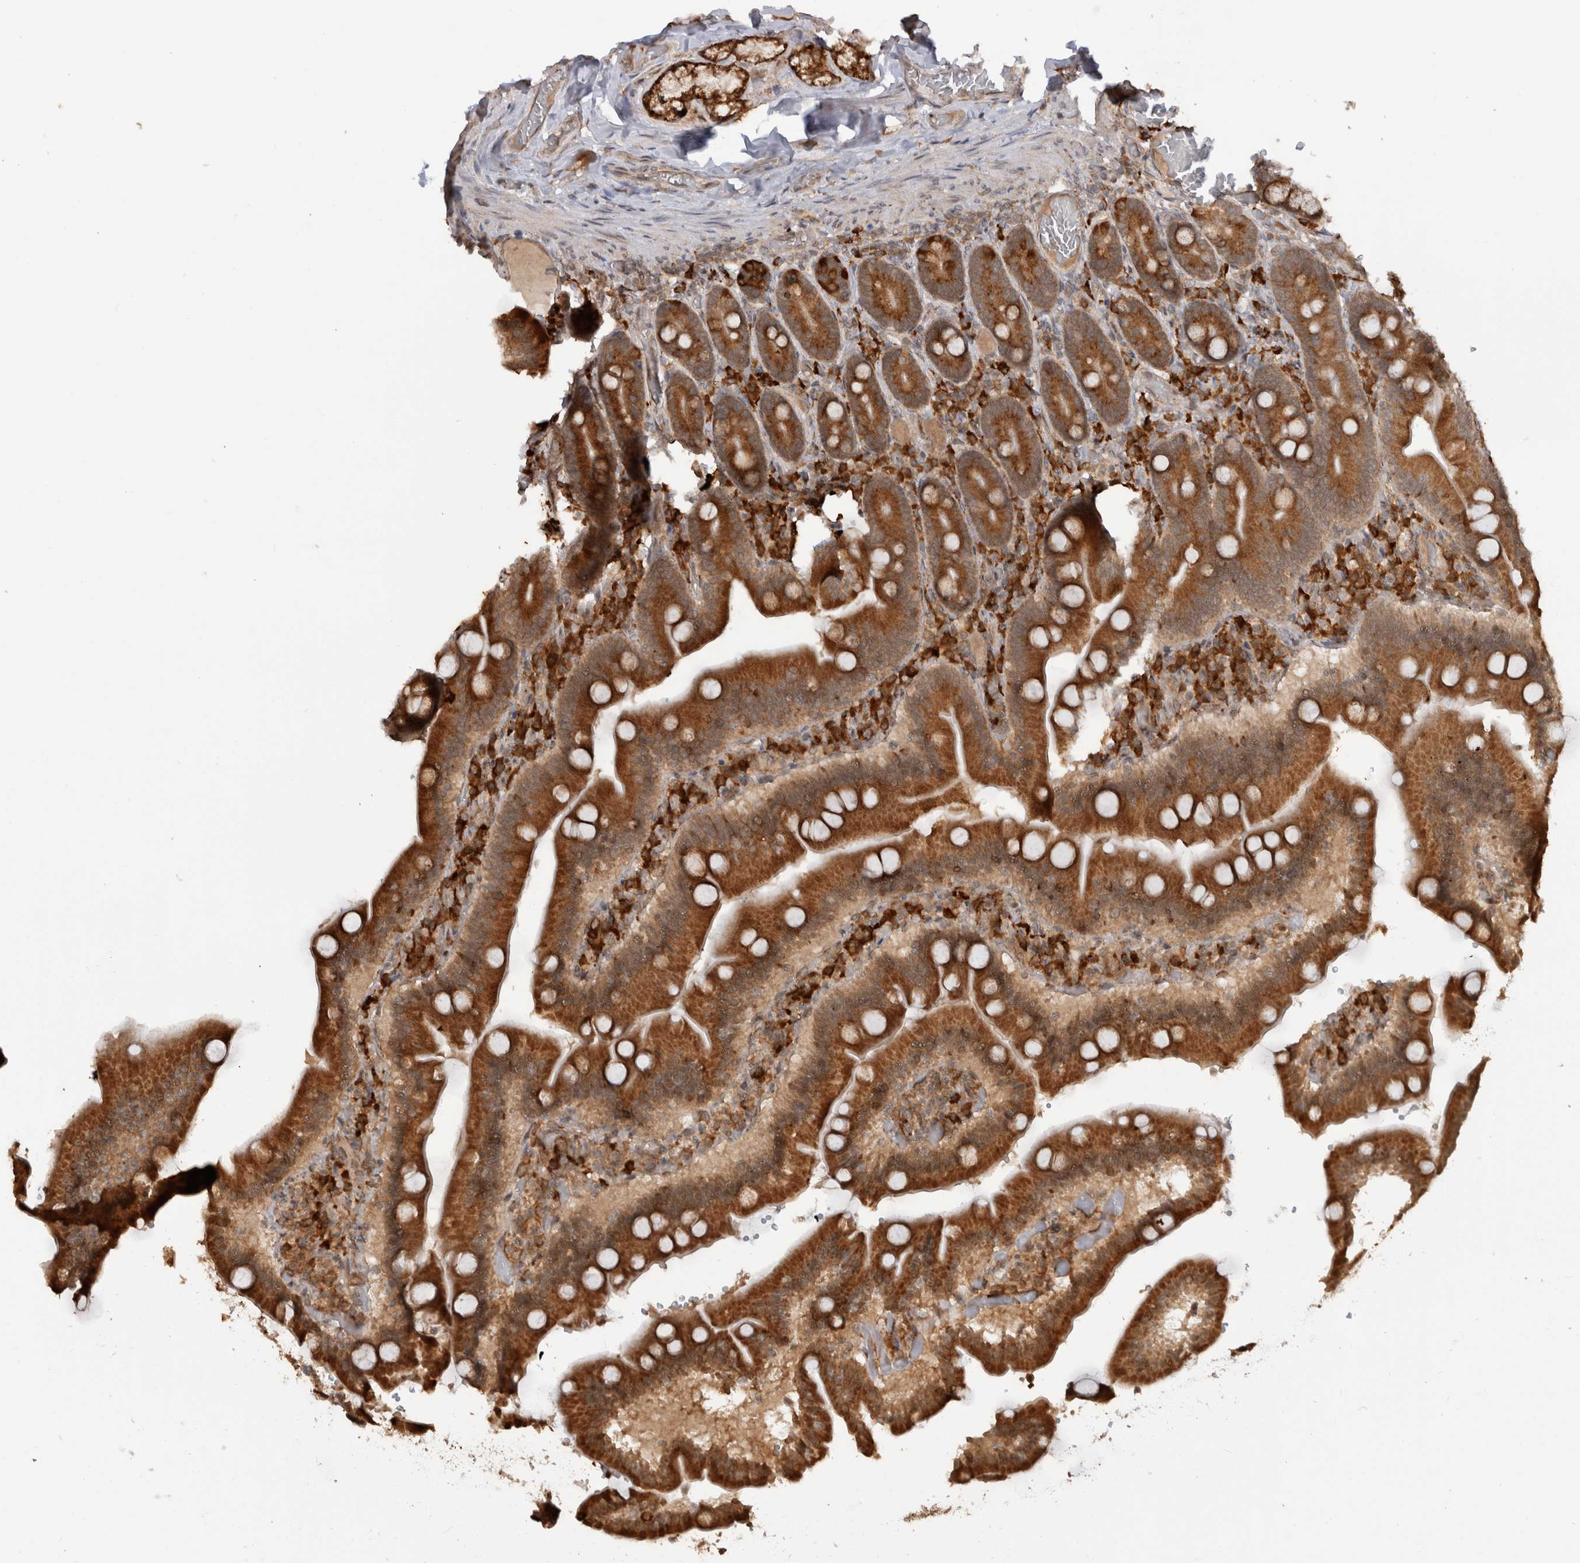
{"staining": {"intensity": "strong", "quantity": ">75%", "location": "cytoplasmic/membranous"}, "tissue": "duodenum", "cell_type": "Glandular cells", "image_type": "normal", "snomed": [{"axis": "morphology", "description": "Normal tissue, NOS"}, {"axis": "topography", "description": "Duodenum"}], "caption": "Protein staining by immunohistochemistry (IHC) demonstrates strong cytoplasmic/membranous positivity in about >75% of glandular cells in benign duodenum.", "gene": "MS4A7", "patient": {"sex": "female", "age": 62}}